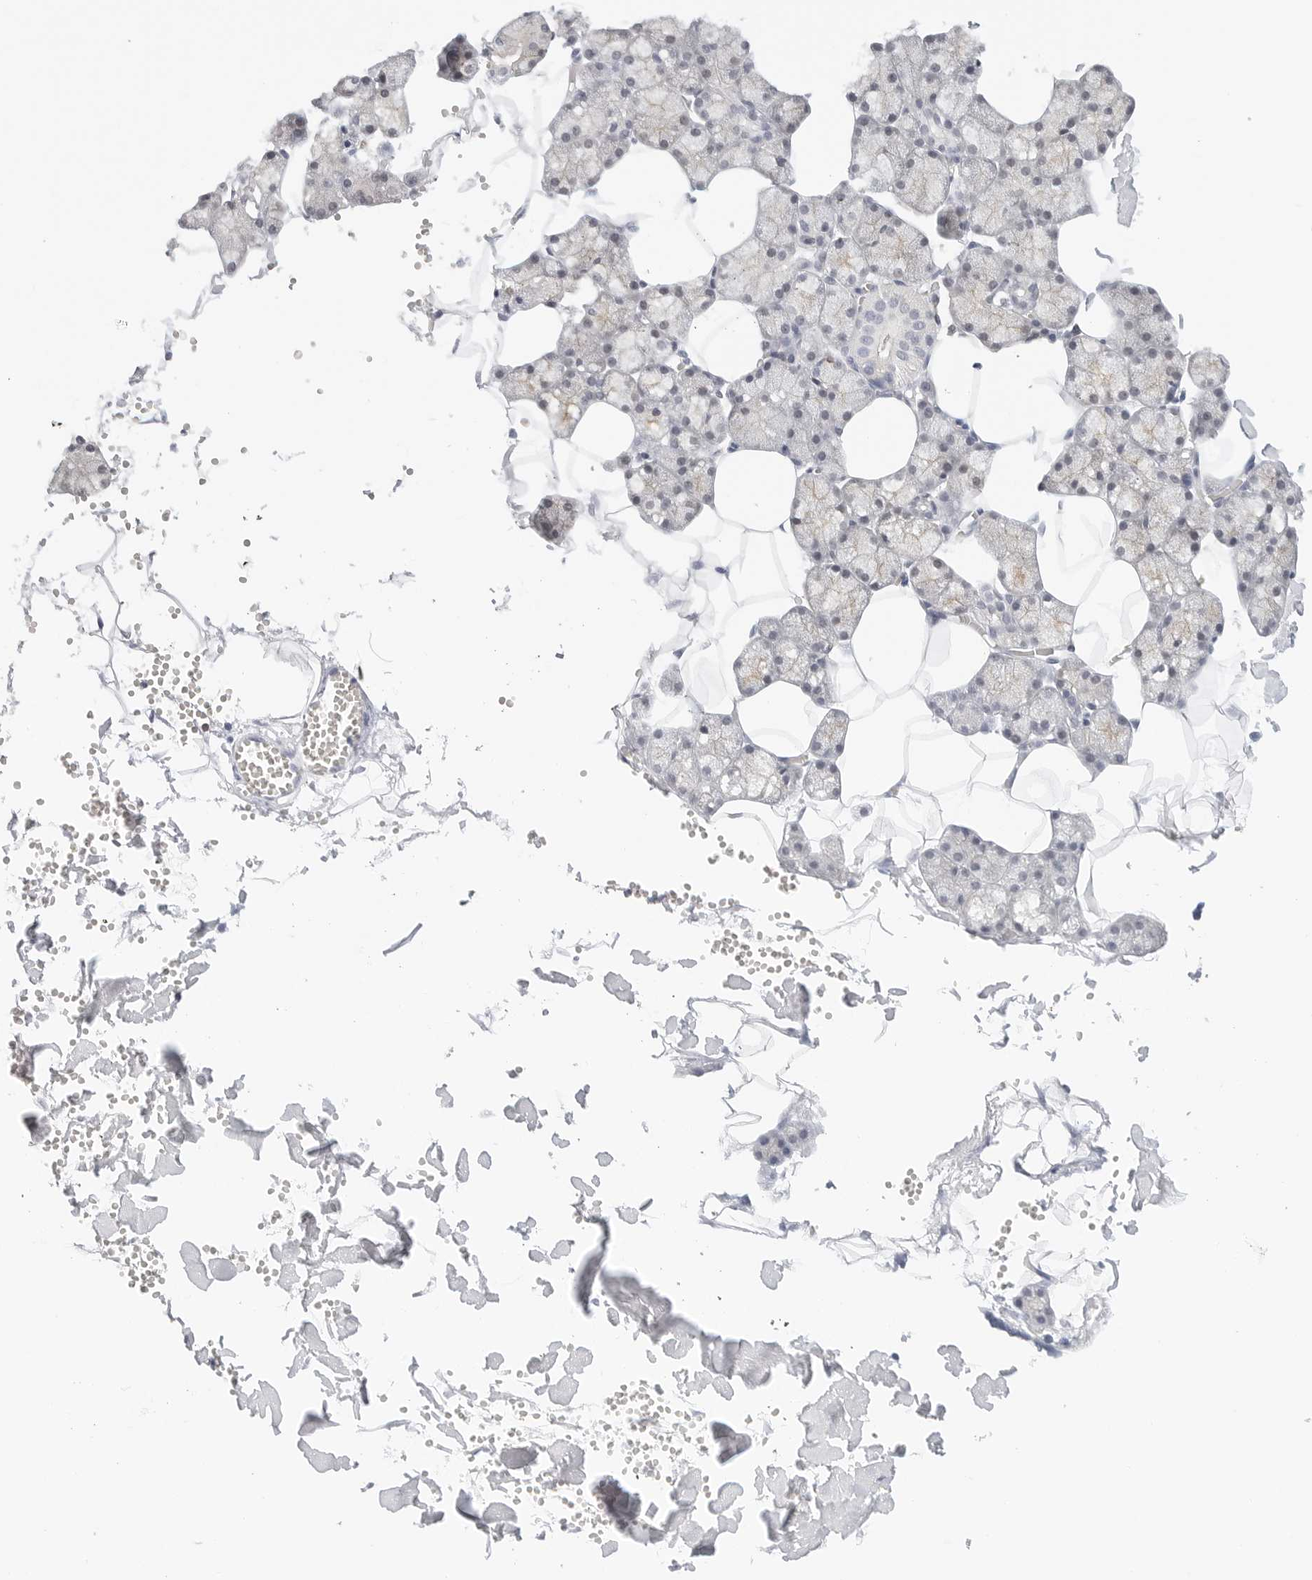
{"staining": {"intensity": "moderate", "quantity": "25%-75%", "location": "cytoplasmic/membranous"}, "tissue": "salivary gland", "cell_type": "Glandular cells", "image_type": "normal", "snomed": [{"axis": "morphology", "description": "Normal tissue, NOS"}, {"axis": "topography", "description": "Salivary gland"}], "caption": "IHC of benign human salivary gland reveals medium levels of moderate cytoplasmic/membranous positivity in about 25%-75% of glandular cells.", "gene": "SLC9A3R1", "patient": {"sex": "male", "age": 62}}